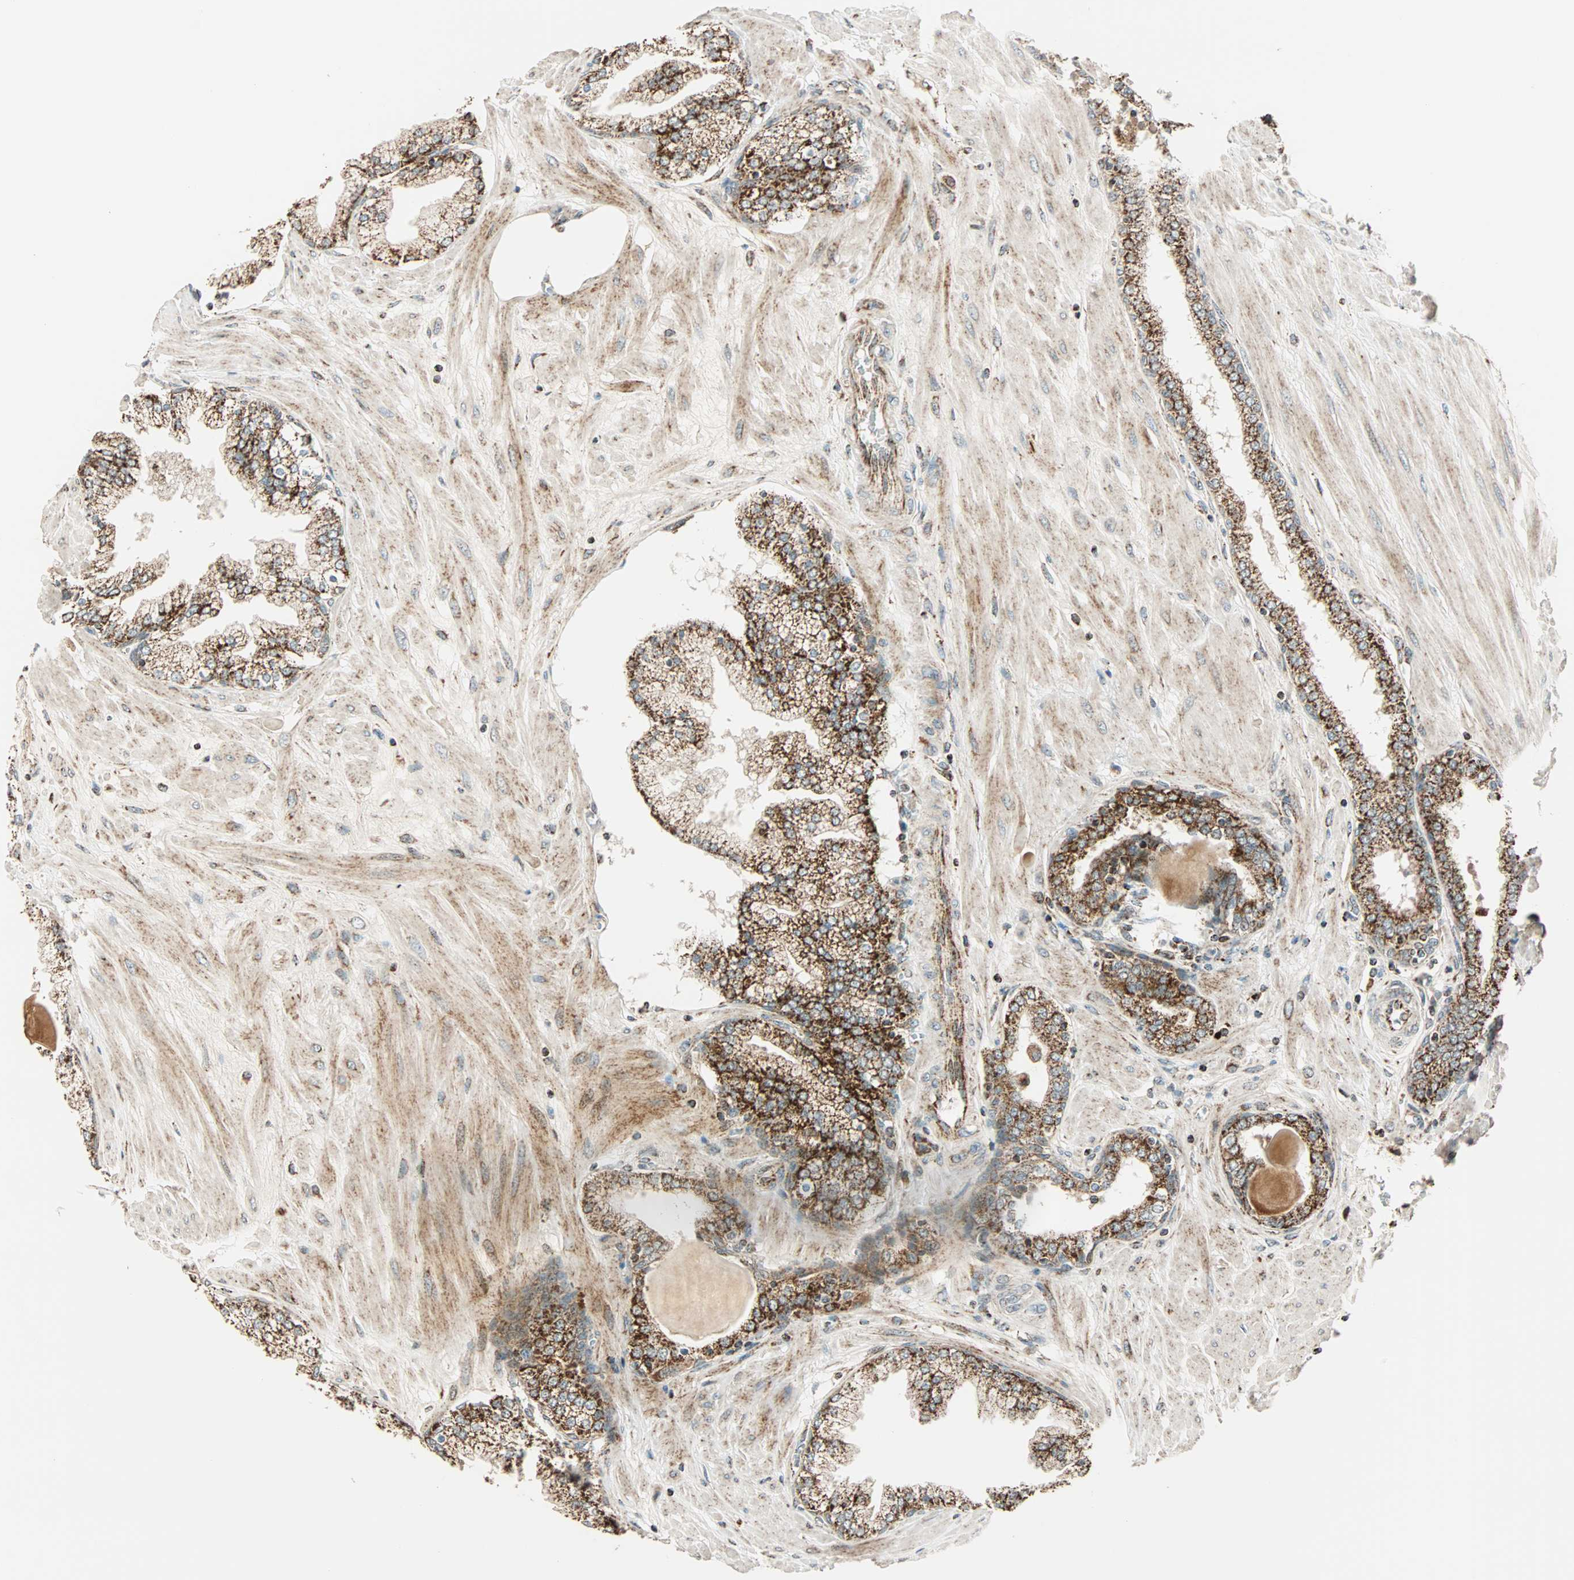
{"staining": {"intensity": "moderate", "quantity": ">75%", "location": "cytoplasmic/membranous"}, "tissue": "prostate", "cell_type": "Glandular cells", "image_type": "normal", "snomed": [{"axis": "morphology", "description": "Normal tissue, NOS"}, {"axis": "topography", "description": "Prostate"}], "caption": "An image showing moderate cytoplasmic/membranous positivity in approximately >75% of glandular cells in benign prostate, as visualized by brown immunohistochemical staining.", "gene": "SPRY4", "patient": {"sex": "male", "age": 51}}